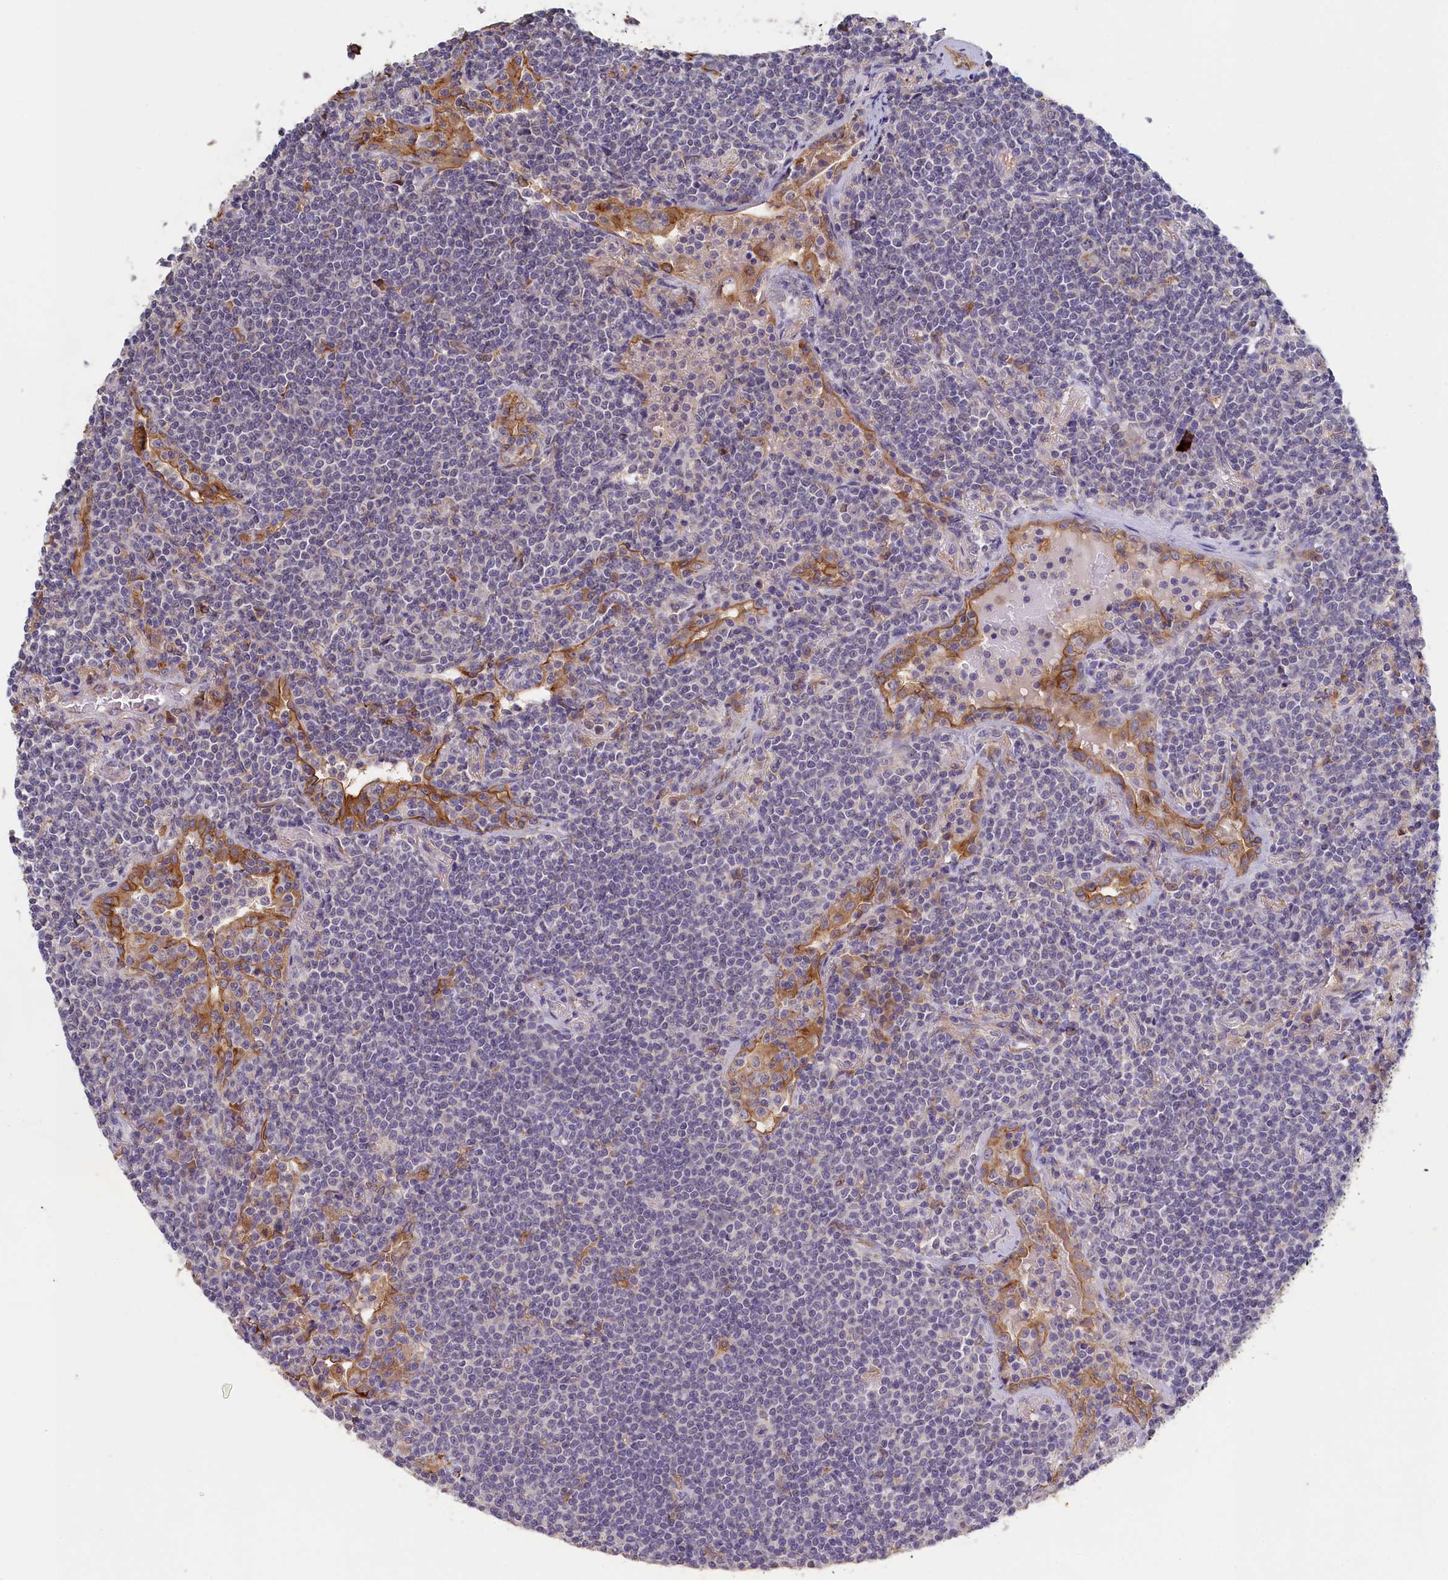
{"staining": {"intensity": "negative", "quantity": "none", "location": "none"}, "tissue": "lymphoma", "cell_type": "Tumor cells", "image_type": "cancer", "snomed": [{"axis": "morphology", "description": "Malignant lymphoma, non-Hodgkin's type, Low grade"}, {"axis": "topography", "description": "Lung"}], "caption": "High power microscopy image of an immunohistochemistry histopathology image of lymphoma, revealing no significant staining in tumor cells.", "gene": "COL19A1", "patient": {"sex": "female", "age": 71}}